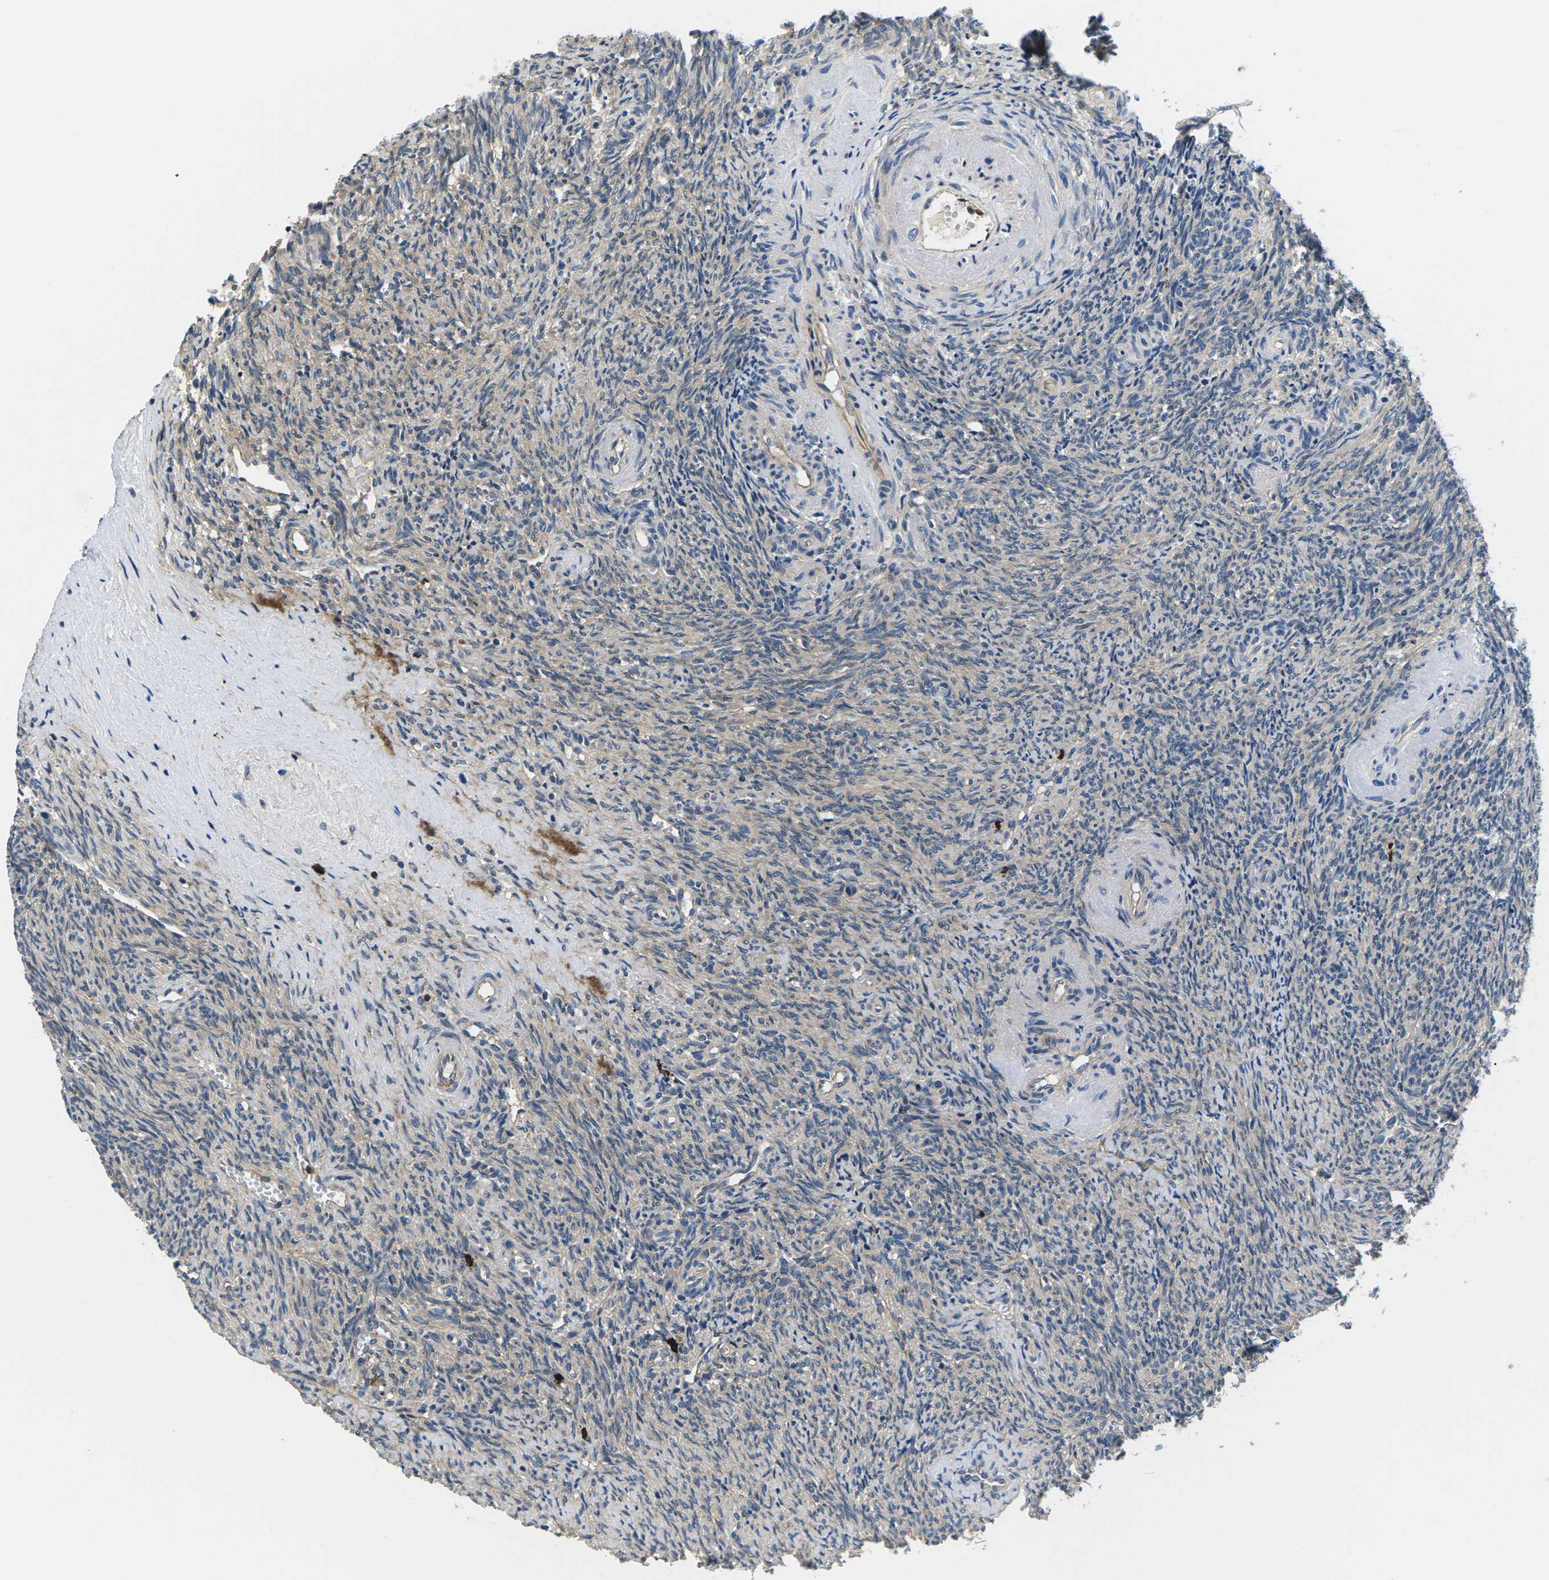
{"staining": {"intensity": "weak", "quantity": ">75%", "location": "cytoplasmic/membranous"}, "tissue": "ovary", "cell_type": "Ovarian stroma cells", "image_type": "normal", "snomed": [{"axis": "morphology", "description": "Normal tissue, NOS"}, {"axis": "topography", "description": "Ovary"}], "caption": "This image displays immunohistochemistry staining of benign ovary, with low weak cytoplasmic/membranous positivity in approximately >75% of ovarian stroma cells.", "gene": "PLCE1", "patient": {"sex": "female", "age": 41}}